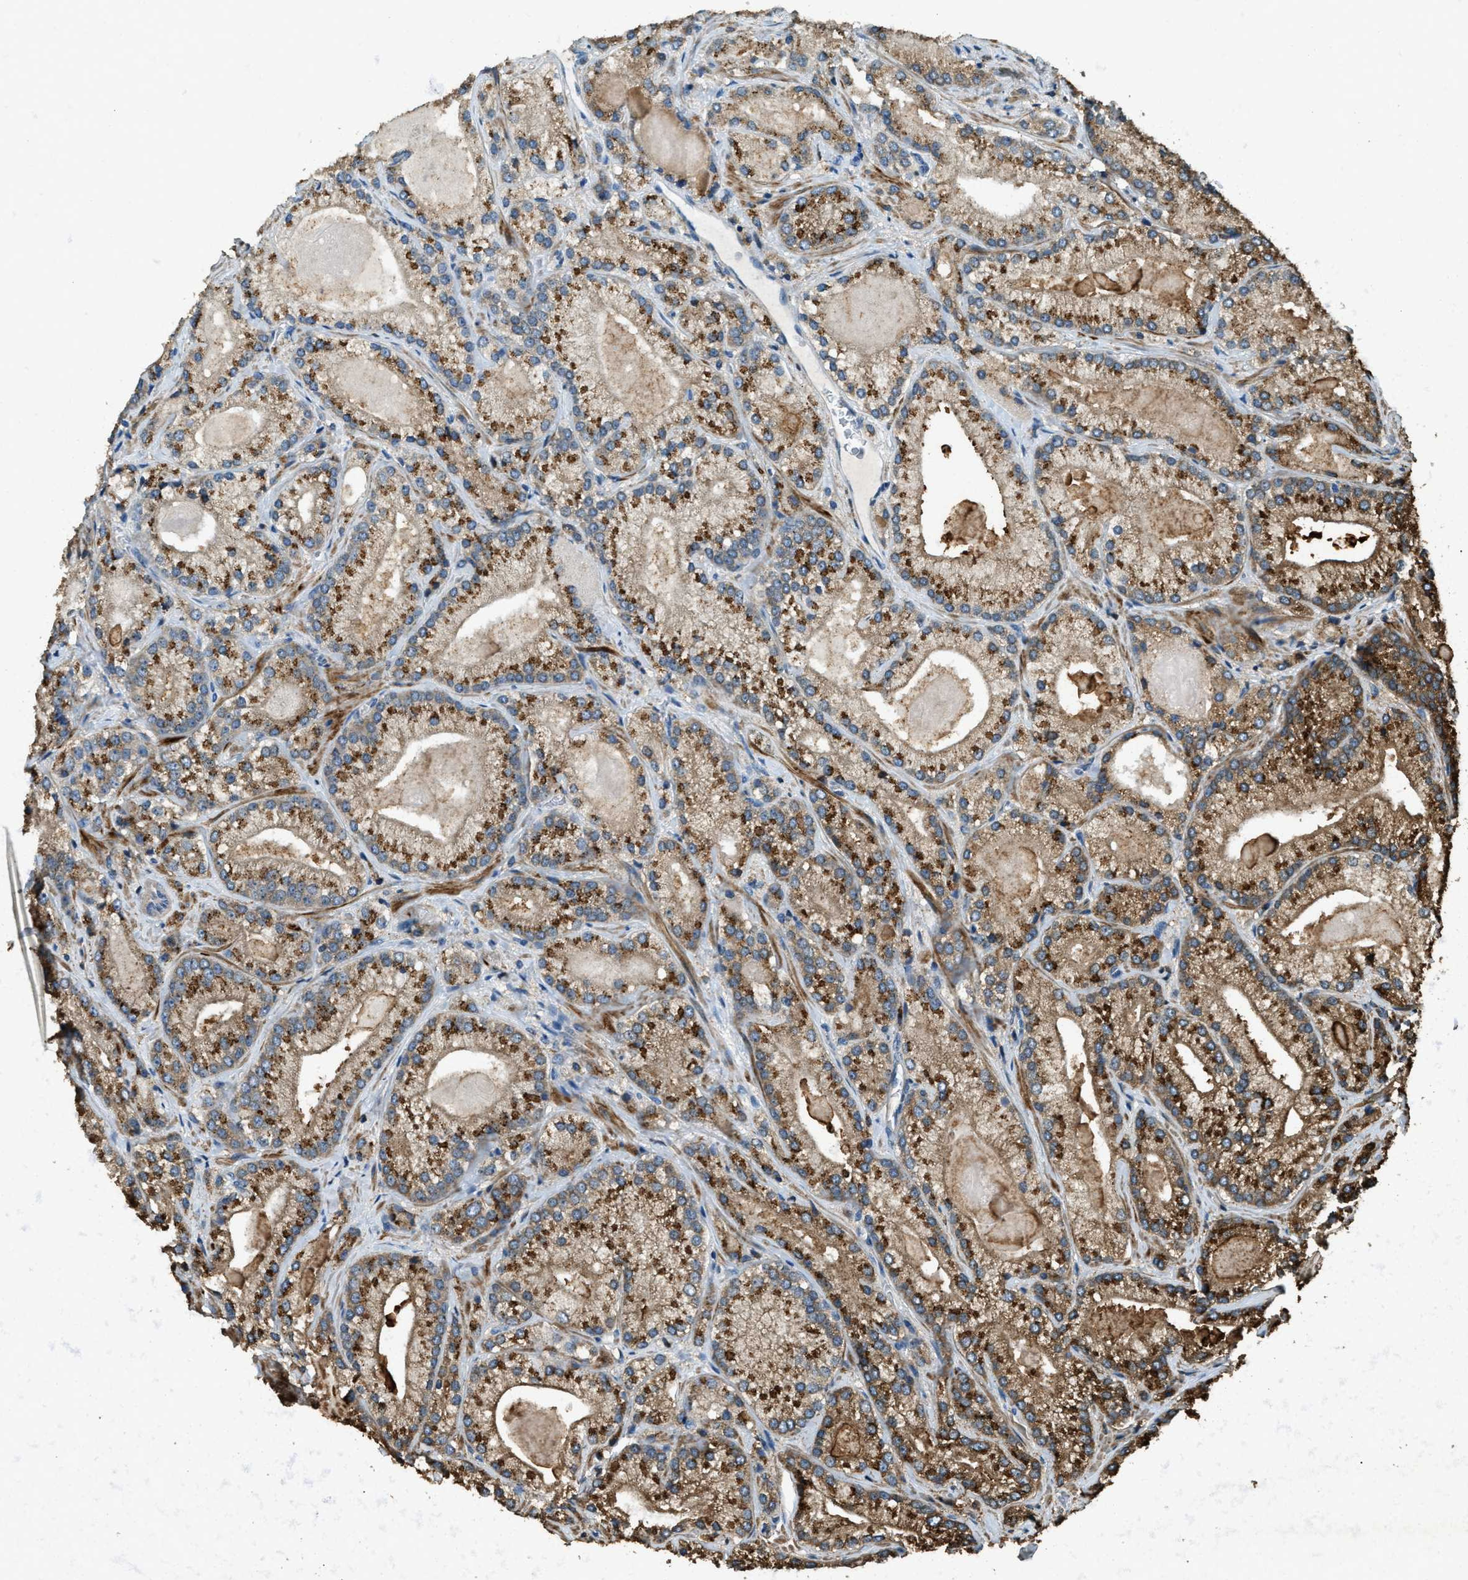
{"staining": {"intensity": "strong", "quantity": ">75%", "location": "cytoplasmic/membranous"}, "tissue": "prostate cancer", "cell_type": "Tumor cells", "image_type": "cancer", "snomed": [{"axis": "morphology", "description": "Adenocarcinoma, Low grade"}, {"axis": "topography", "description": "Prostate"}], "caption": "Brown immunohistochemical staining in human prostate cancer shows strong cytoplasmic/membranous positivity in about >75% of tumor cells.", "gene": "ERGIC1", "patient": {"sex": "male", "age": 65}}